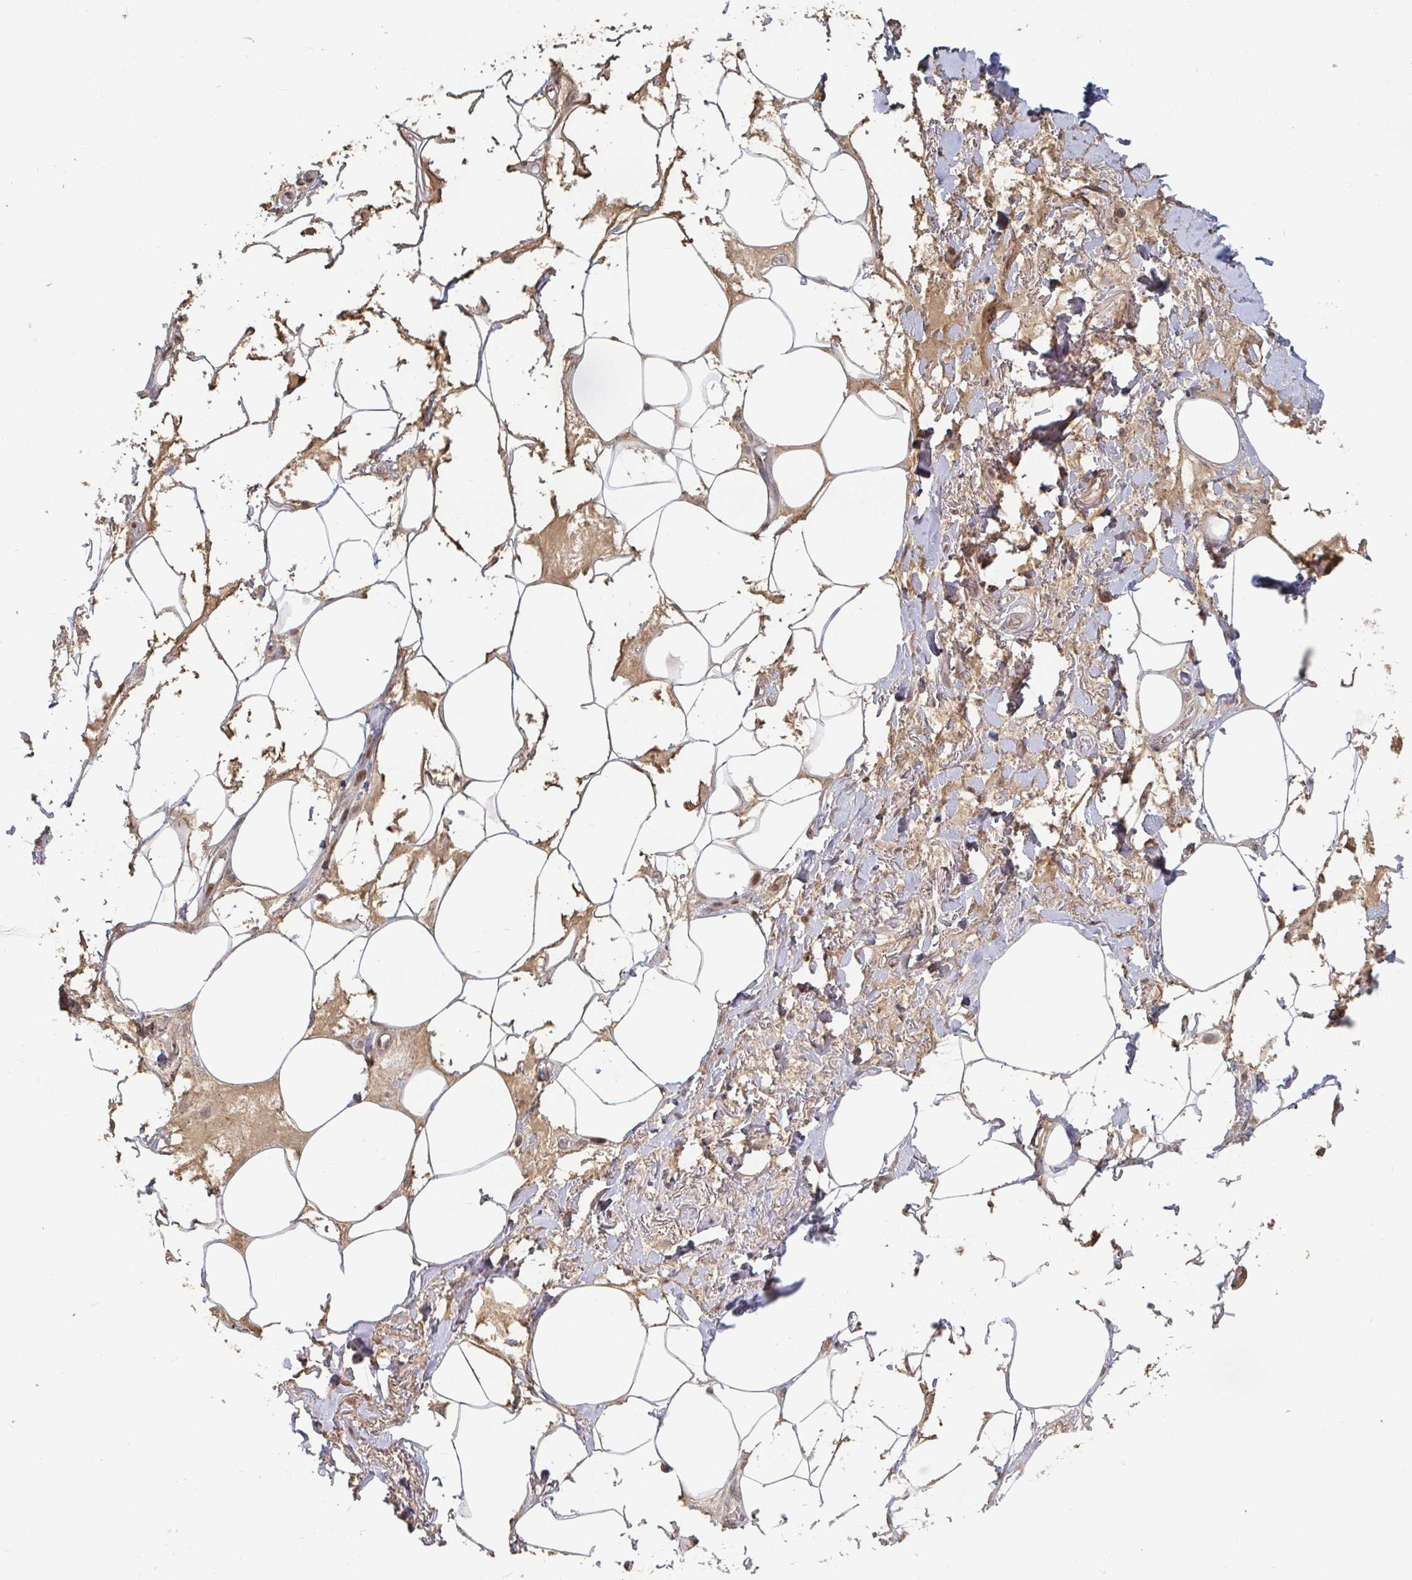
{"staining": {"intensity": "moderate", "quantity": "25%-75%", "location": "cytoplasmic/membranous"}, "tissue": "adipose tissue", "cell_type": "Adipocytes", "image_type": "normal", "snomed": [{"axis": "morphology", "description": "Normal tissue, NOS"}, {"axis": "topography", "description": "Vagina"}, {"axis": "topography", "description": "Peripheral nerve tissue"}], "caption": "High-magnification brightfield microscopy of normal adipose tissue stained with DAB (3,3'-diaminobenzidine) (brown) and counterstained with hematoxylin (blue). adipocytes exhibit moderate cytoplasmic/membranous positivity is present in about25%-75% of cells. (DAB IHC with brightfield microscopy, high magnification).", "gene": "ZDHHC12", "patient": {"sex": "female", "age": 71}}